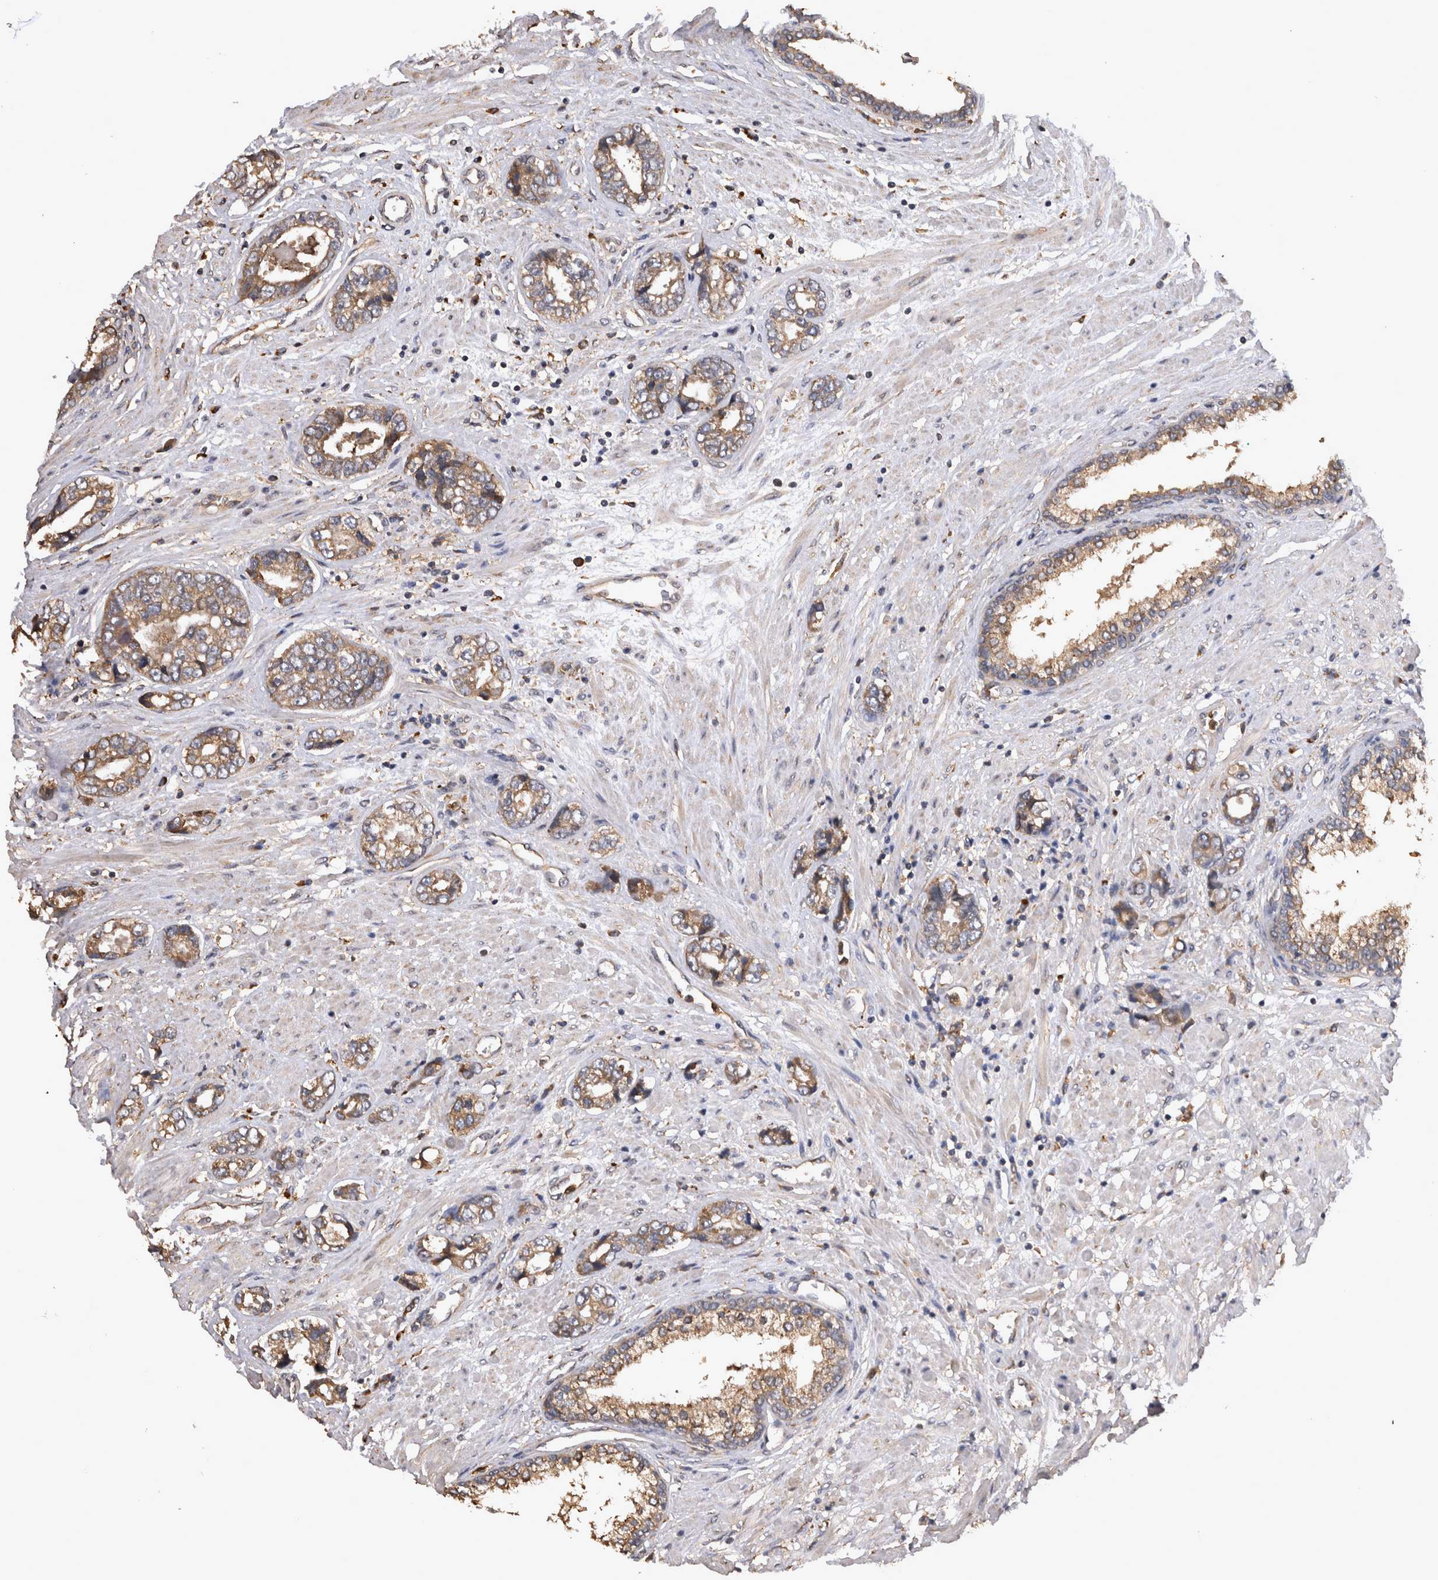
{"staining": {"intensity": "weak", "quantity": ">75%", "location": "cytoplasmic/membranous"}, "tissue": "prostate cancer", "cell_type": "Tumor cells", "image_type": "cancer", "snomed": [{"axis": "morphology", "description": "Adenocarcinoma, High grade"}, {"axis": "topography", "description": "Prostate"}], "caption": "Adenocarcinoma (high-grade) (prostate) was stained to show a protein in brown. There is low levels of weak cytoplasmic/membranous positivity in about >75% of tumor cells.", "gene": "TMED7", "patient": {"sex": "male", "age": 61}}